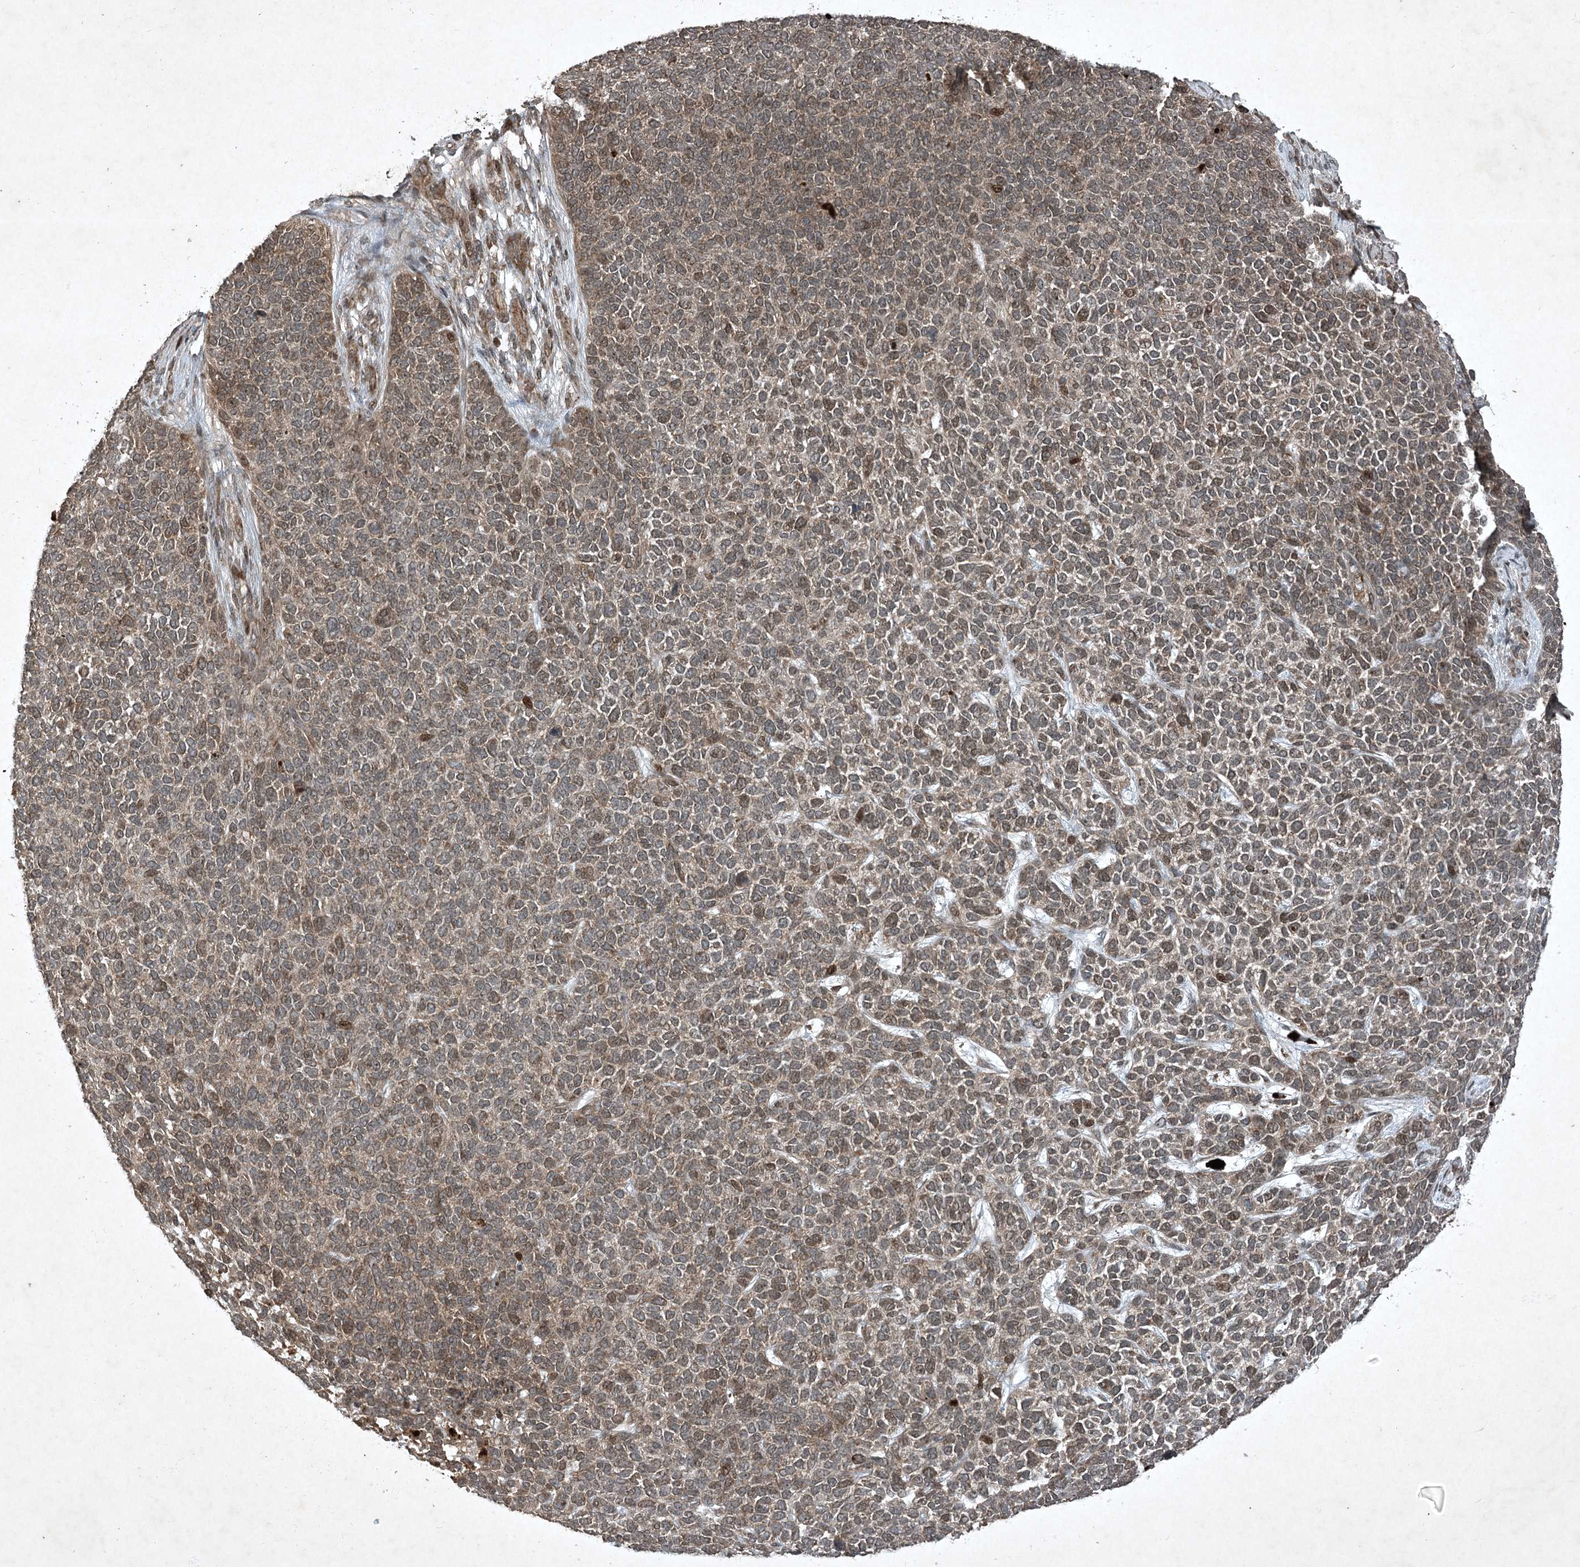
{"staining": {"intensity": "weak", "quantity": "25%-75%", "location": "cytoplasmic/membranous,nuclear"}, "tissue": "skin cancer", "cell_type": "Tumor cells", "image_type": "cancer", "snomed": [{"axis": "morphology", "description": "Basal cell carcinoma"}, {"axis": "topography", "description": "Skin"}], "caption": "Weak cytoplasmic/membranous and nuclear expression for a protein is identified in about 25%-75% of tumor cells of basal cell carcinoma (skin) using IHC.", "gene": "UNC93A", "patient": {"sex": "female", "age": 84}}